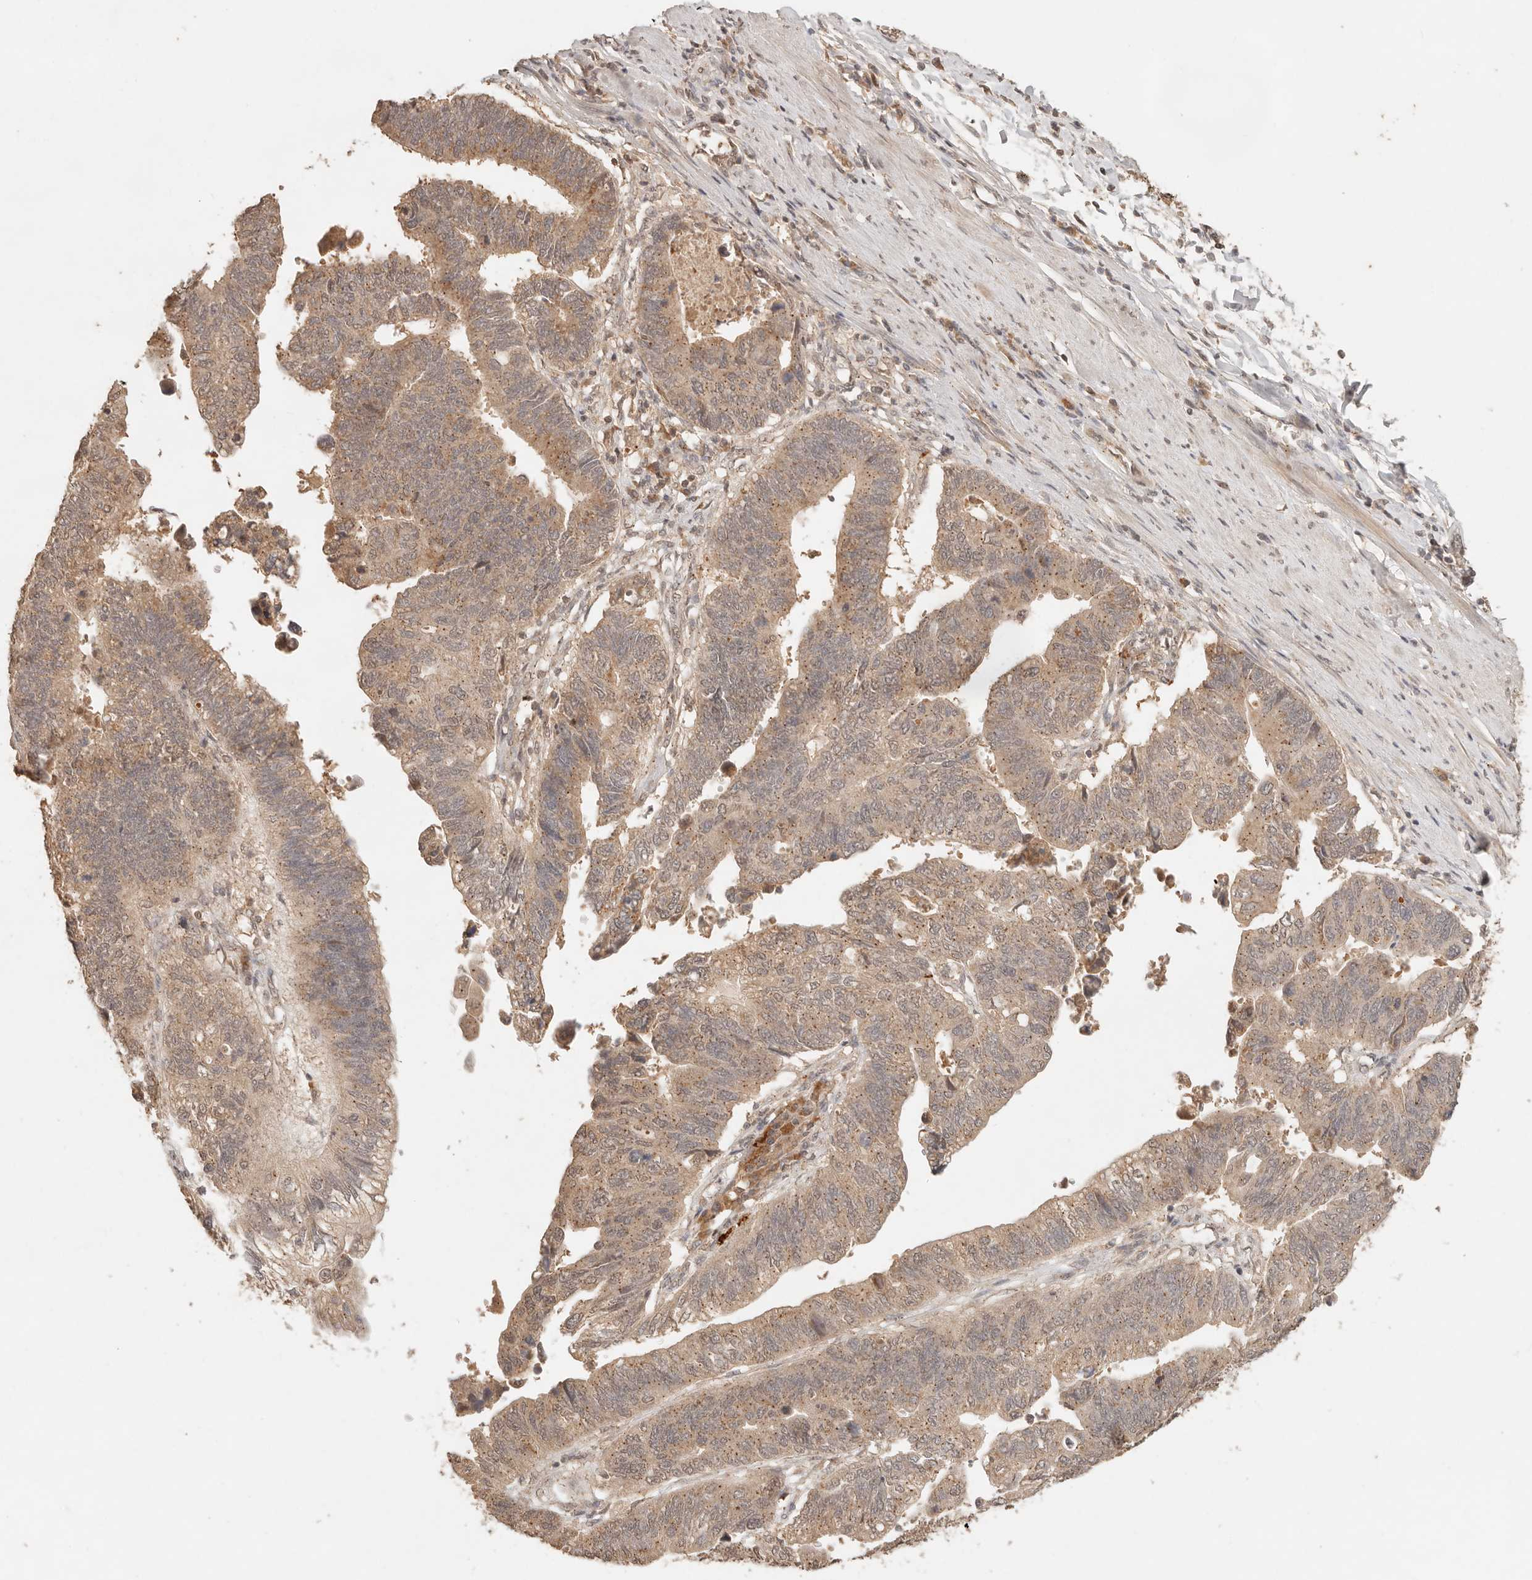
{"staining": {"intensity": "moderate", "quantity": ">75%", "location": "cytoplasmic/membranous"}, "tissue": "stomach cancer", "cell_type": "Tumor cells", "image_type": "cancer", "snomed": [{"axis": "morphology", "description": "Adenocarcinoma, NOS"}, {"axis": "topography", "description": "Stomach"}], "caption": "Immunohistochemistry (IHC) (DAB (3,3'-diaminobenzidine)) staining of stomach cancer exhibits moderate cytoplasmic/membranous protein positivity in approximately >75% of tumor cells.", "gene": "LMO4", "patient": {"sex": "male", "age": 59}}